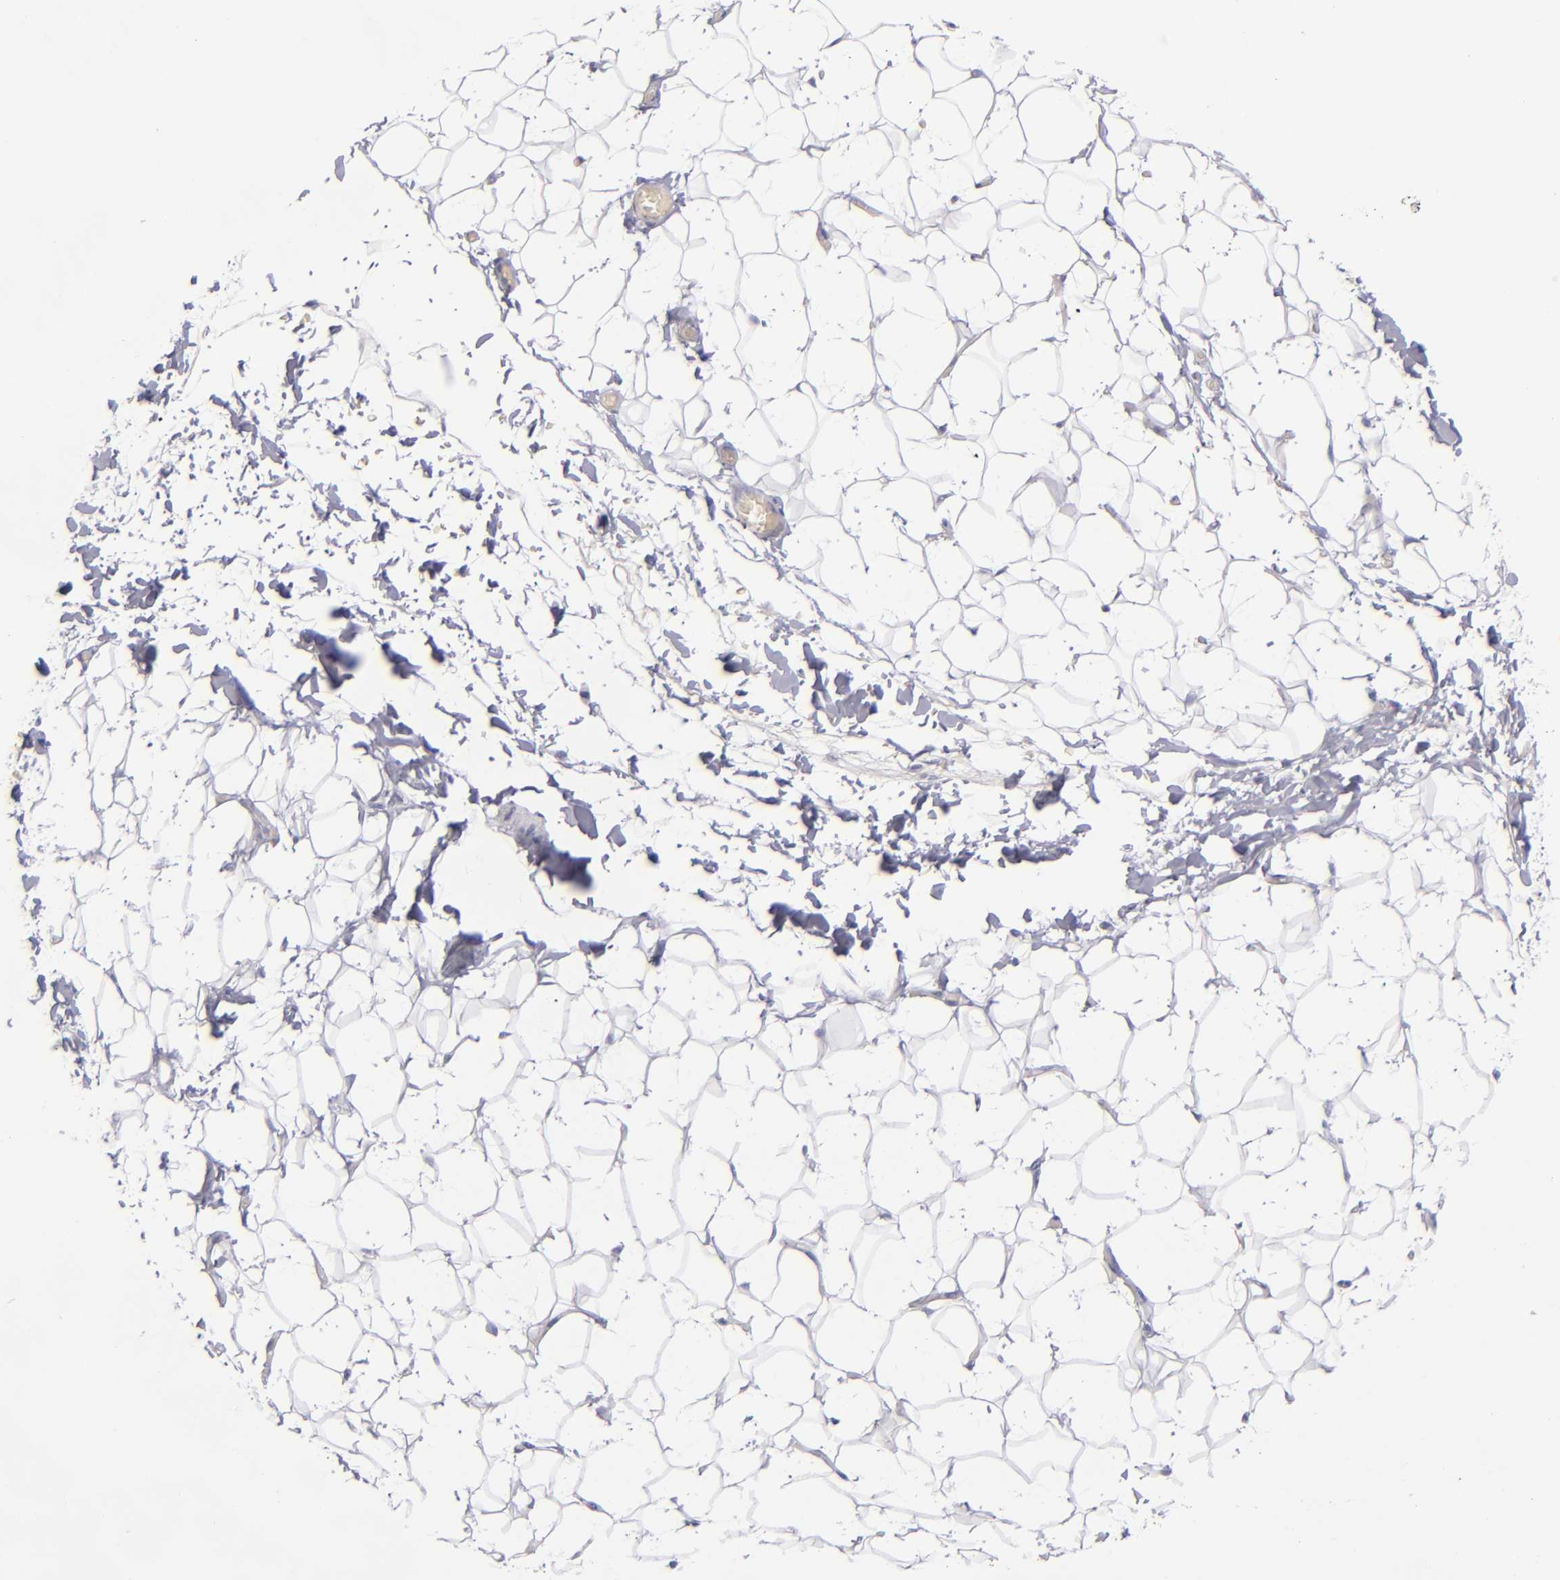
{"staining": {"intensity": "negative", "quantity": "none", "location": "none"}, "tissue": "adipose tissue", "cell_type": "Adipocytes", "image_type": "normal", "snomed": [{"axis": "morphology", "description": "Normal tissue, NOS"}, {"axis": "topography", "description": "Soft tissue"}], "caption": "The image reveals no staining of adipocytes in unremarkable adipose tissue.", "gene": "CD2", "patient": {"sex": "male", "age": 26}}